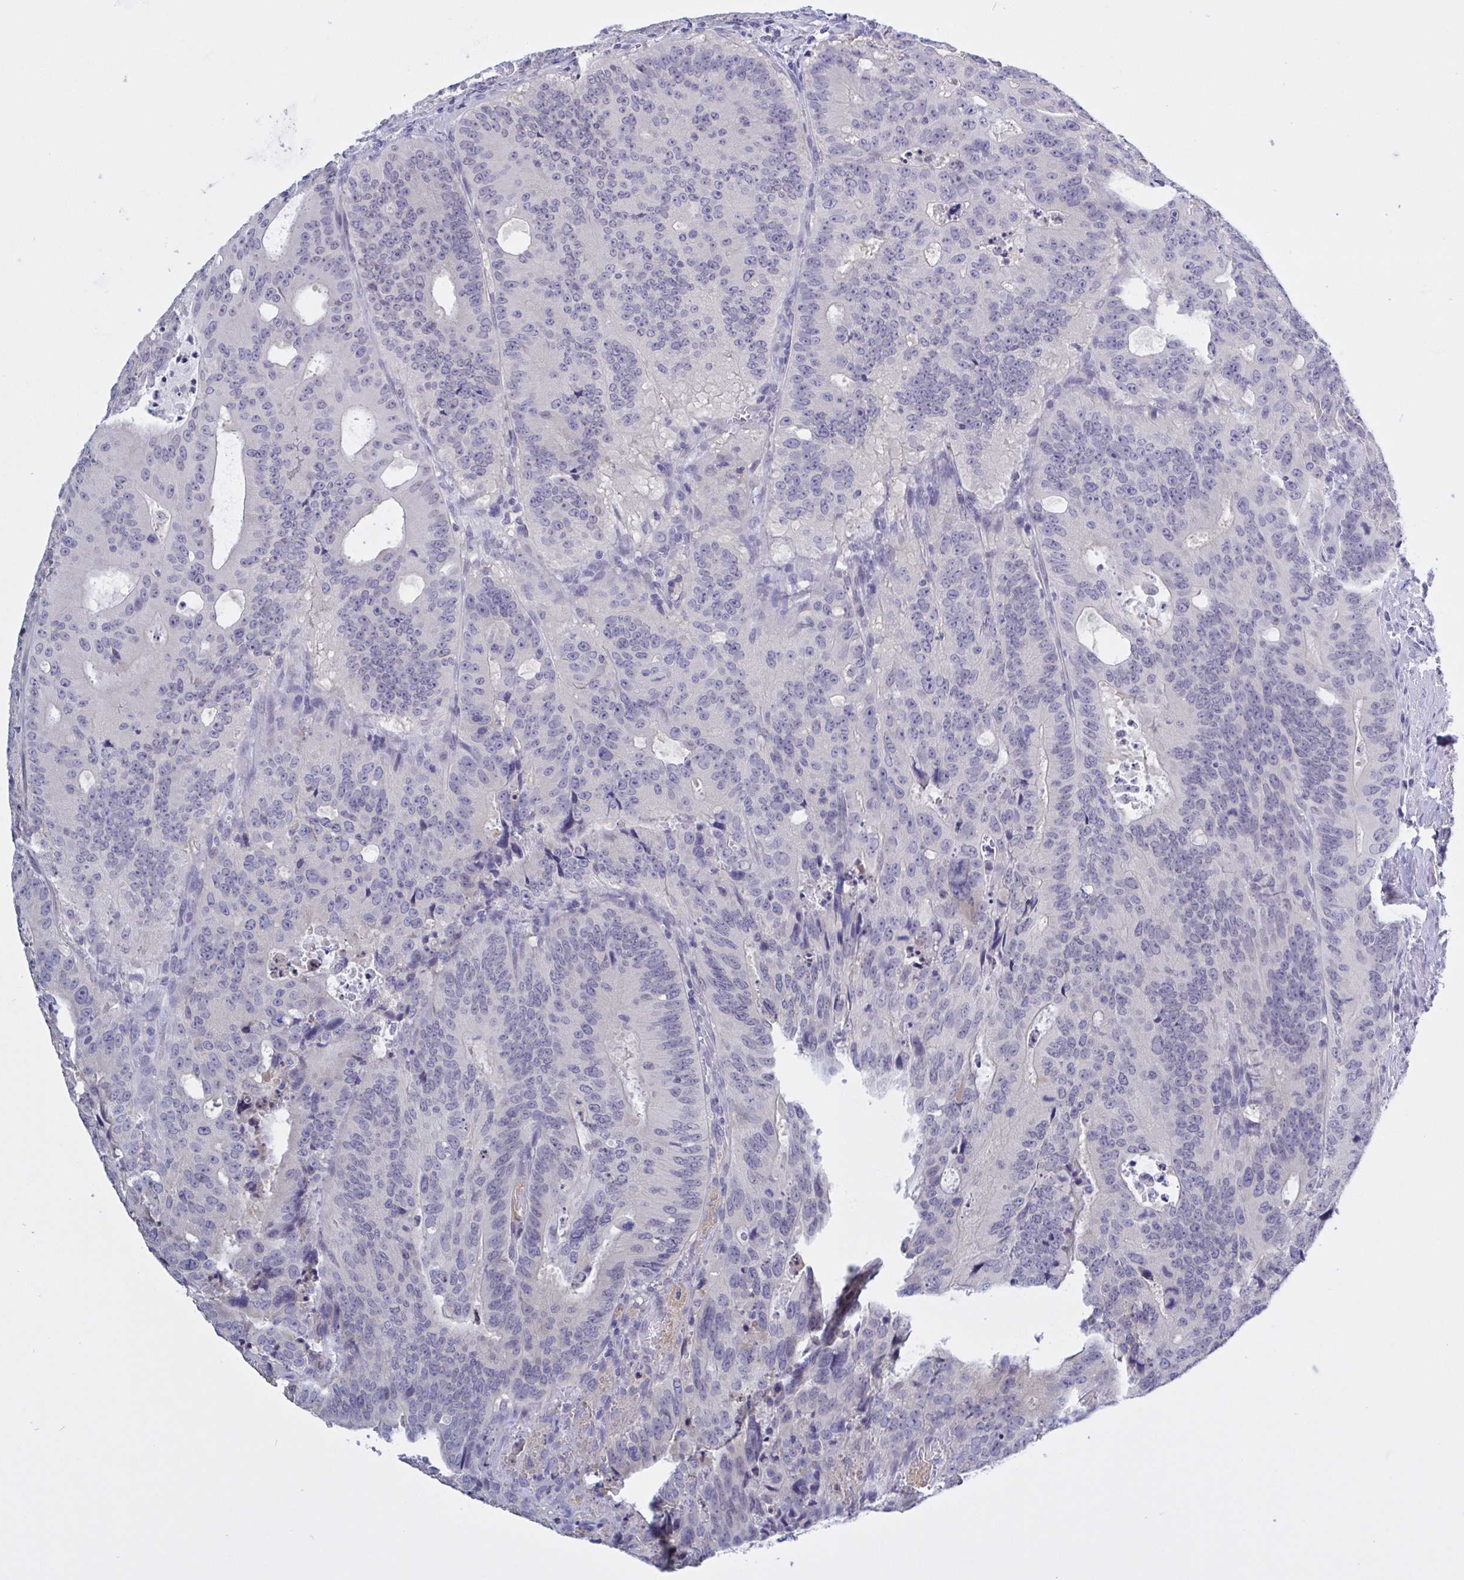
{"staining": {"intensity": "negative", "quantity": "none", "location": "none"}, "tissue": "colorectal cancer", "cell_type": "Tumor cells", "image_type": "cancer", "snomed": [{"axis": "morphology", "description": "Adenocarcinoma, NOS"}, {"axis": "topography", "description": "Colon"}], "caption": "IHC image of human colorectal cancer (adenocarcinoma) stained for a protein (brown), which reveals no staining in tumor cells.", "gene": "SERPINB13", "patient": {"sex": "male", "age": 62}}